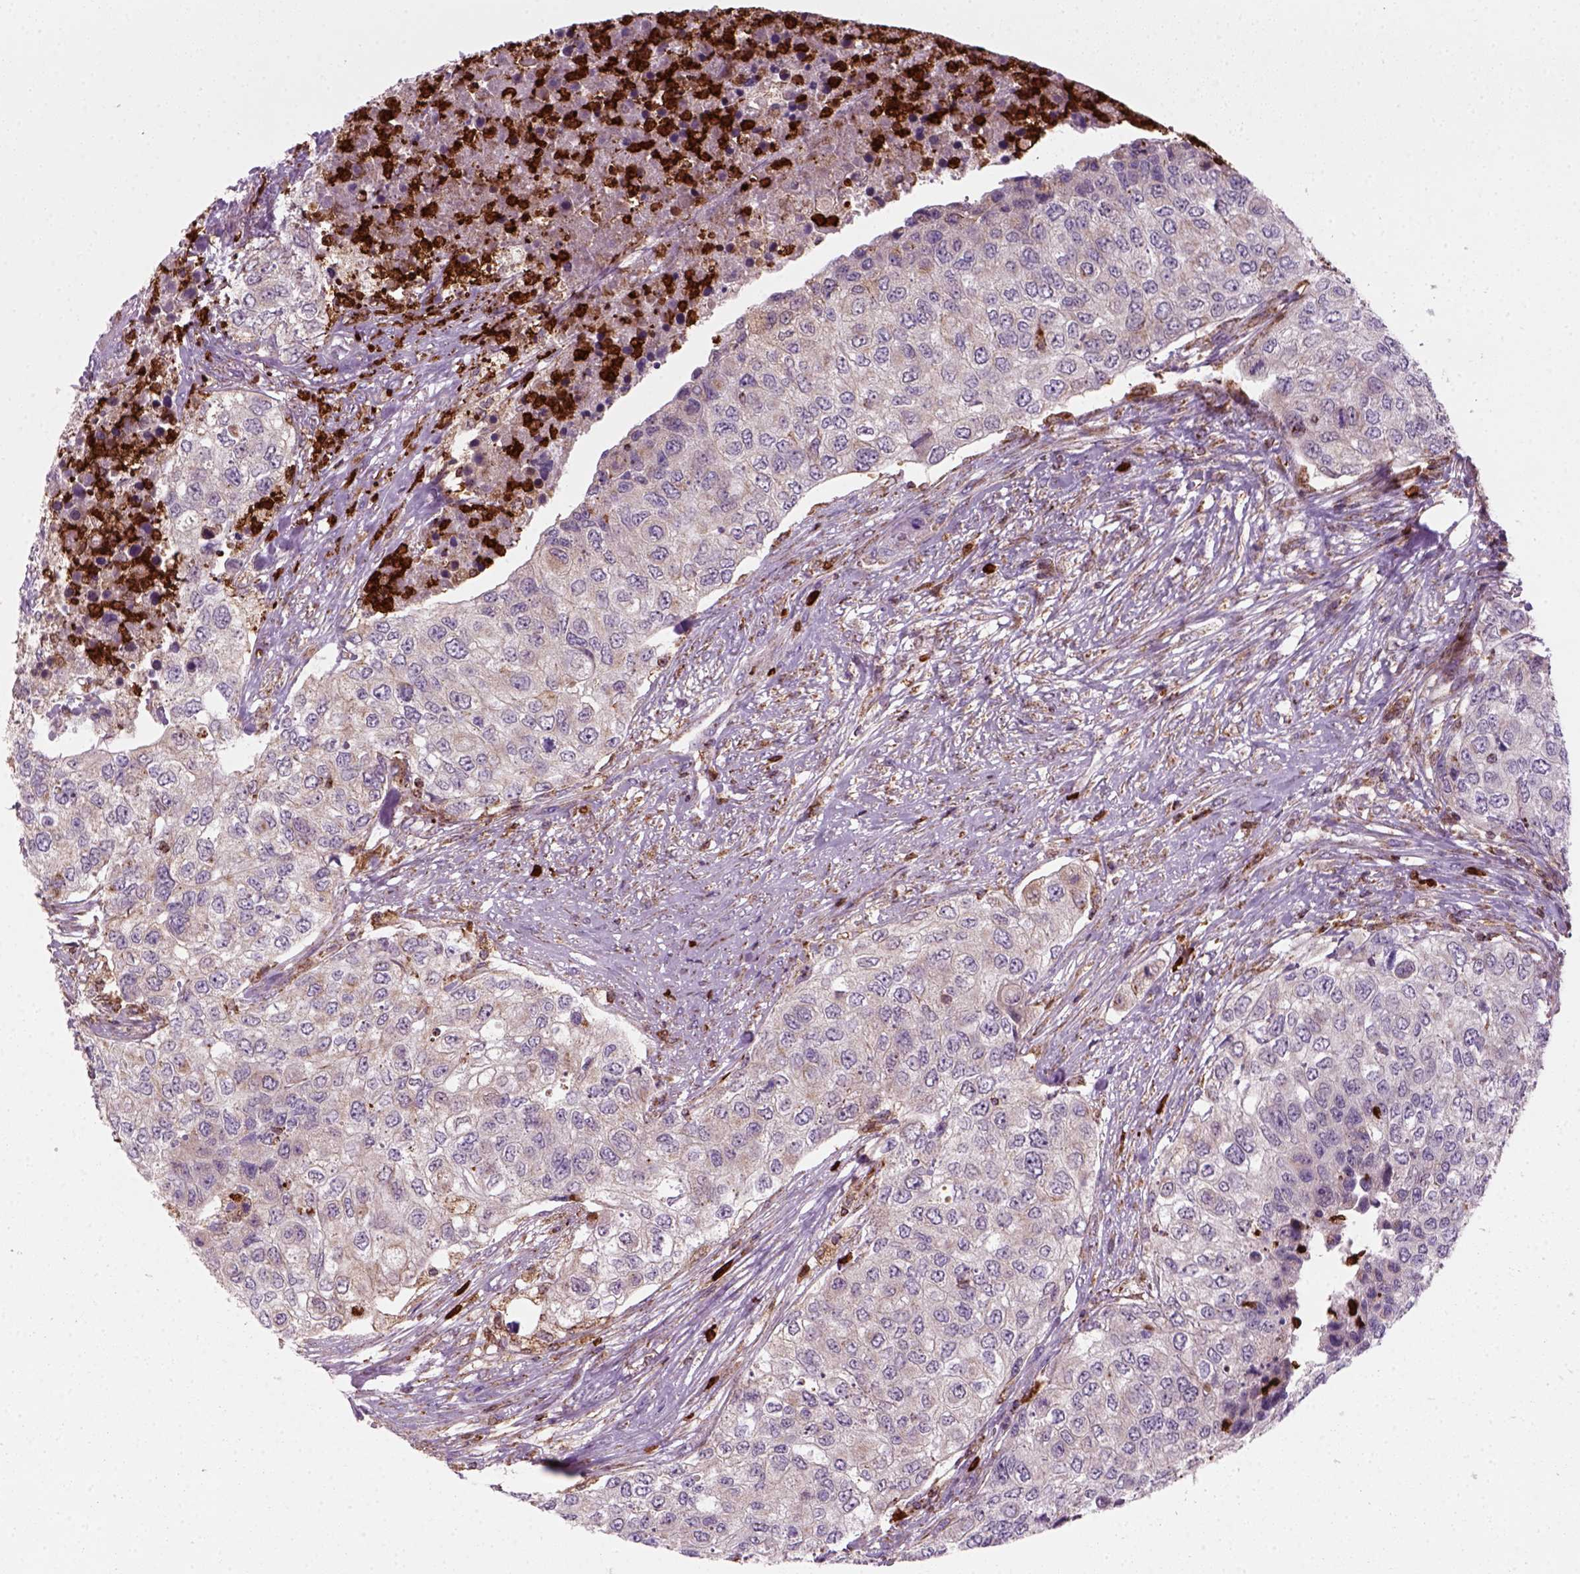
{"staining": {"intensity": "negative", "quantity": "none", "location": "none"}, "tissue": "urothelial cancer", "cell_type": "Tumor cells", "image_type": "cancer", "snomed": [{"axis": "morphology", "description": "Urothelial carcinoma, High grade"}, {"axis": "topography", "description": "Urinary bladder"}], "caption": "There is no significant staining in tumor cells of urothelial cancer.", "gene": "NUDT16L1", "patient": {"sex": "female", "age": 78}}